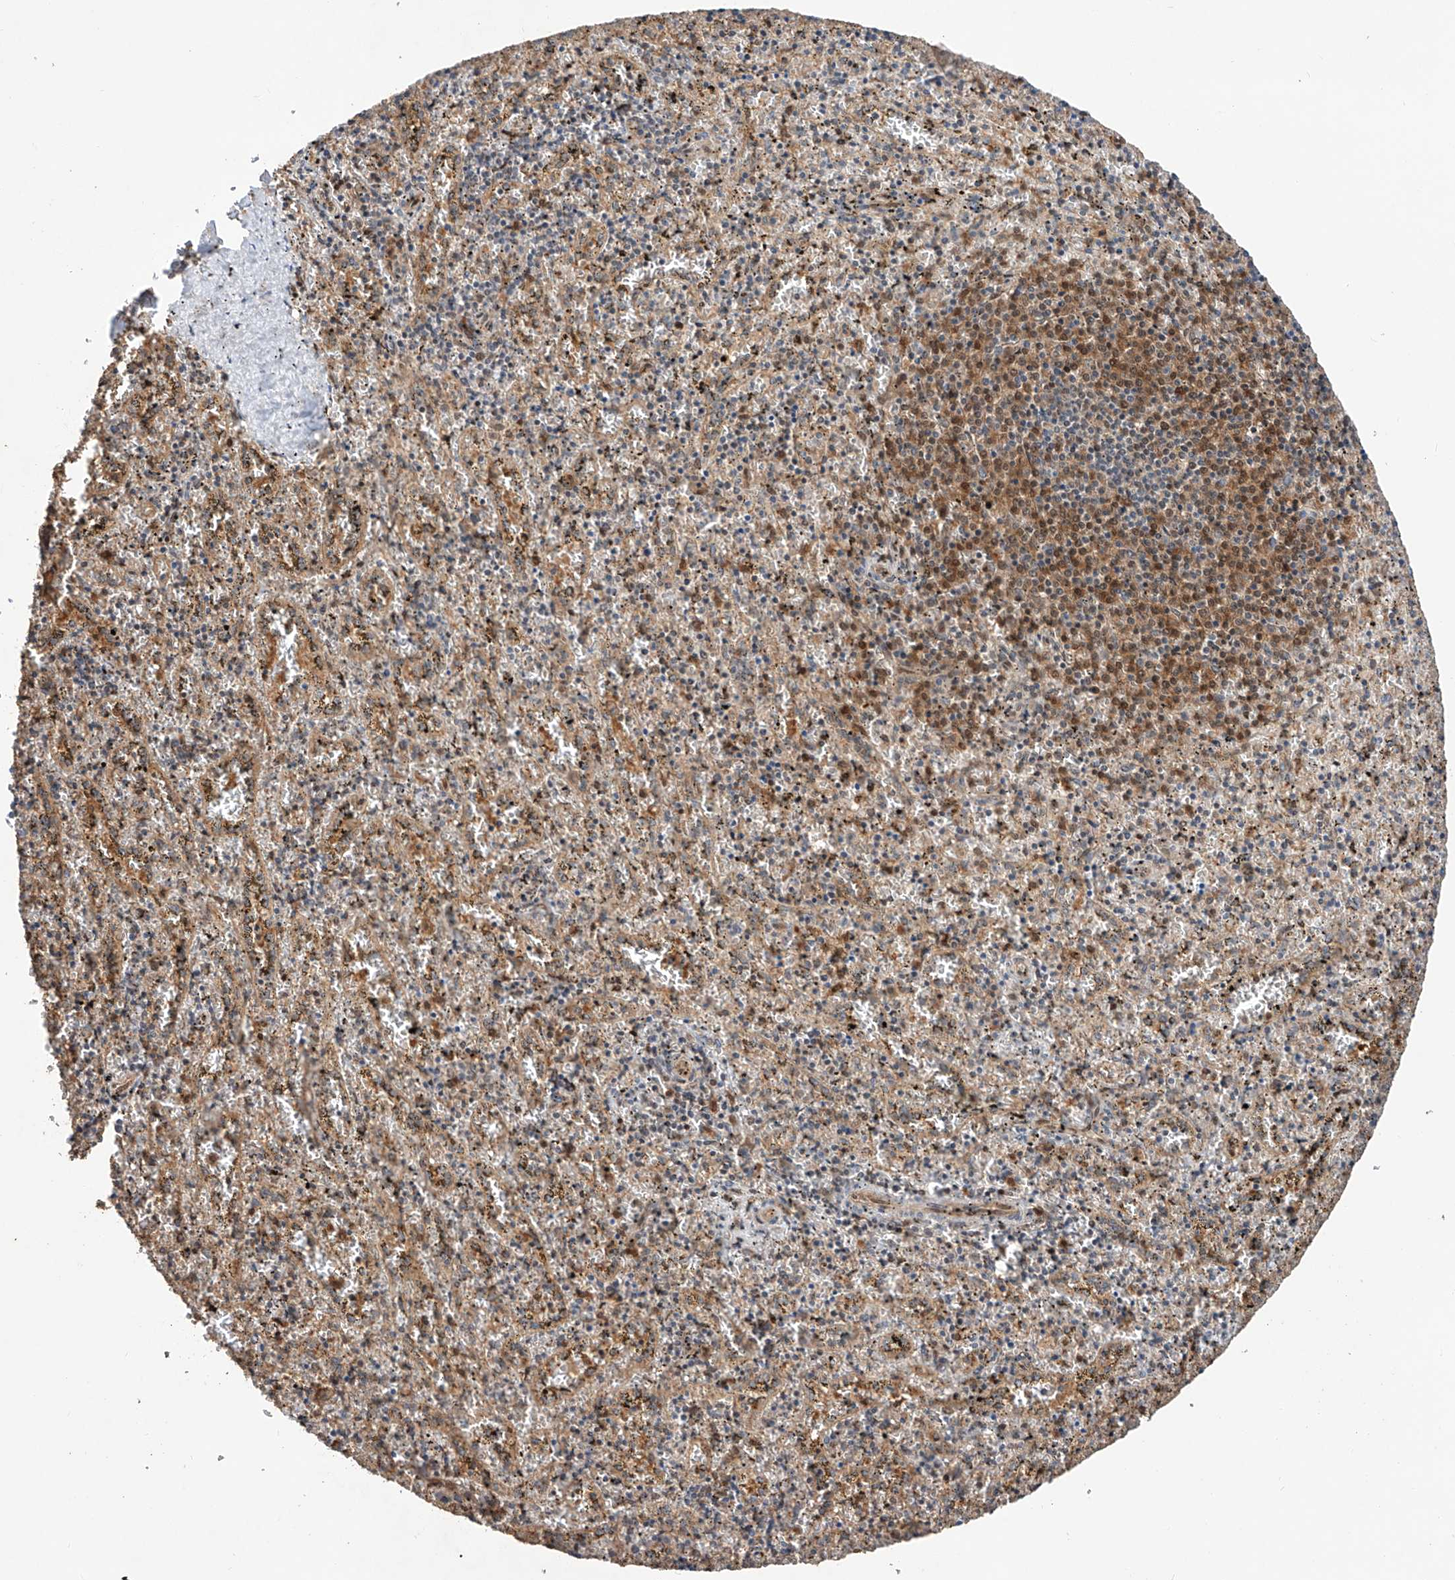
{"staining": {"intensity": "moderate", "quantity": "25%-75%", "location": "cytoplasmic/membranous"}, "tissue": "spleen", "cell_type": "Cells in red pulp", "image_type": "normal", "snomed": [{"axis": "morphology", "description": "Normal tissue, NOS"}, {"axis": "topography", "description": "Spleen"}], "caption": "This micrograph reveals immunohistochemistry (IHC) staining of benign spleen, with medium moderate cytoplasmic/membranous expression in about 25%-75% of cells in red pulp.", "gene": "RILPL2", "patient": {"sex": "male", "age": 11}}